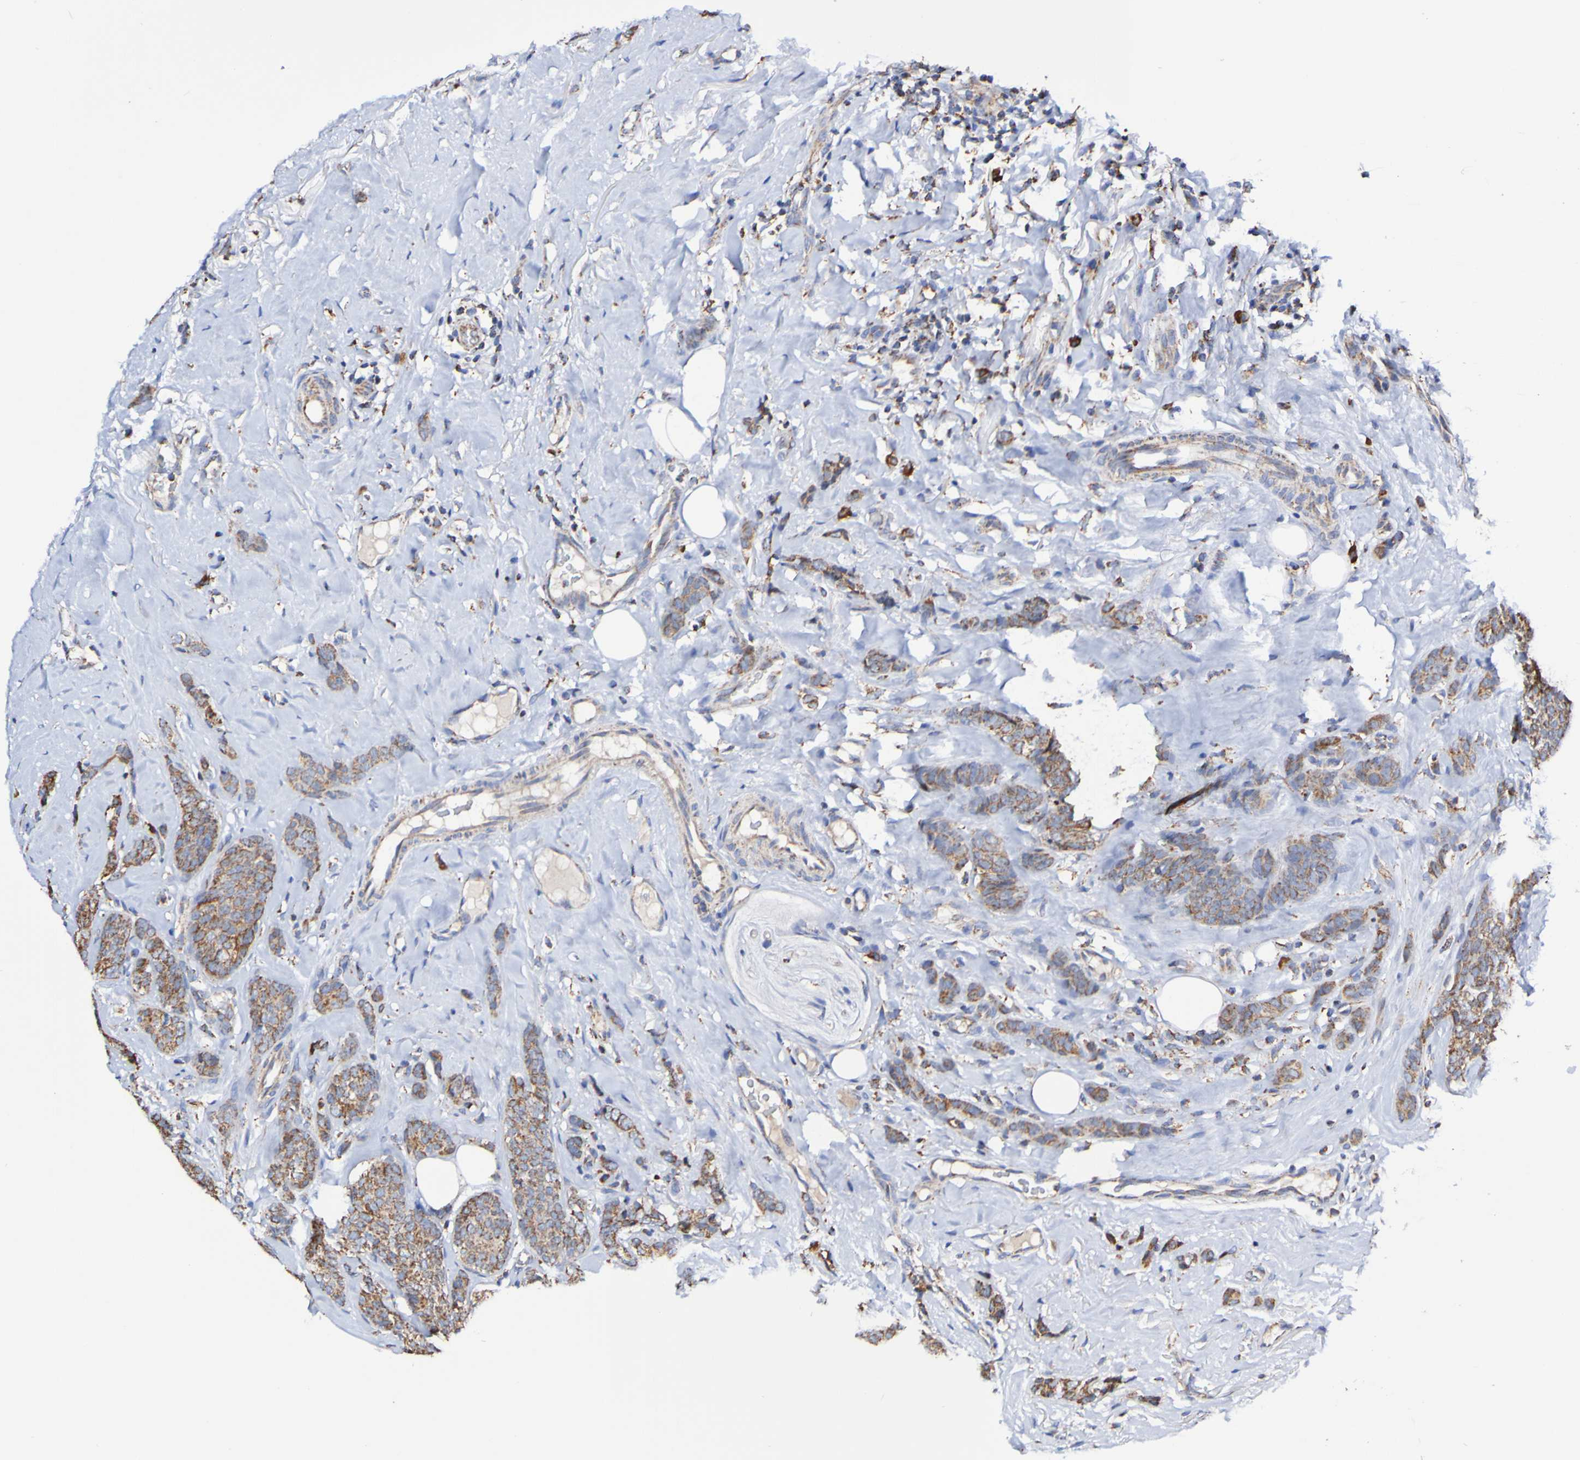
{"staining": {"intensity": "moderate", "quantity": ">75%", "location": "cytoplasmic/membranous"}, "tissue": "breast cancer", "cell_type": "Tumor cells", "image_type": "cancer", "snomed": [{"axis": "morphology", "description": "Lobular carcinoma"}, {"axis": "topography", "description": "Skin"}, {"axis": "topography", "description": "Breast"}], "caption": "Breast cancer (lobular carcinoma) stained with a protein marker exhibits moderate staining in tumor cells.", "gene": "IL18R1", "patient": {"sex": "female", "age": 46}}